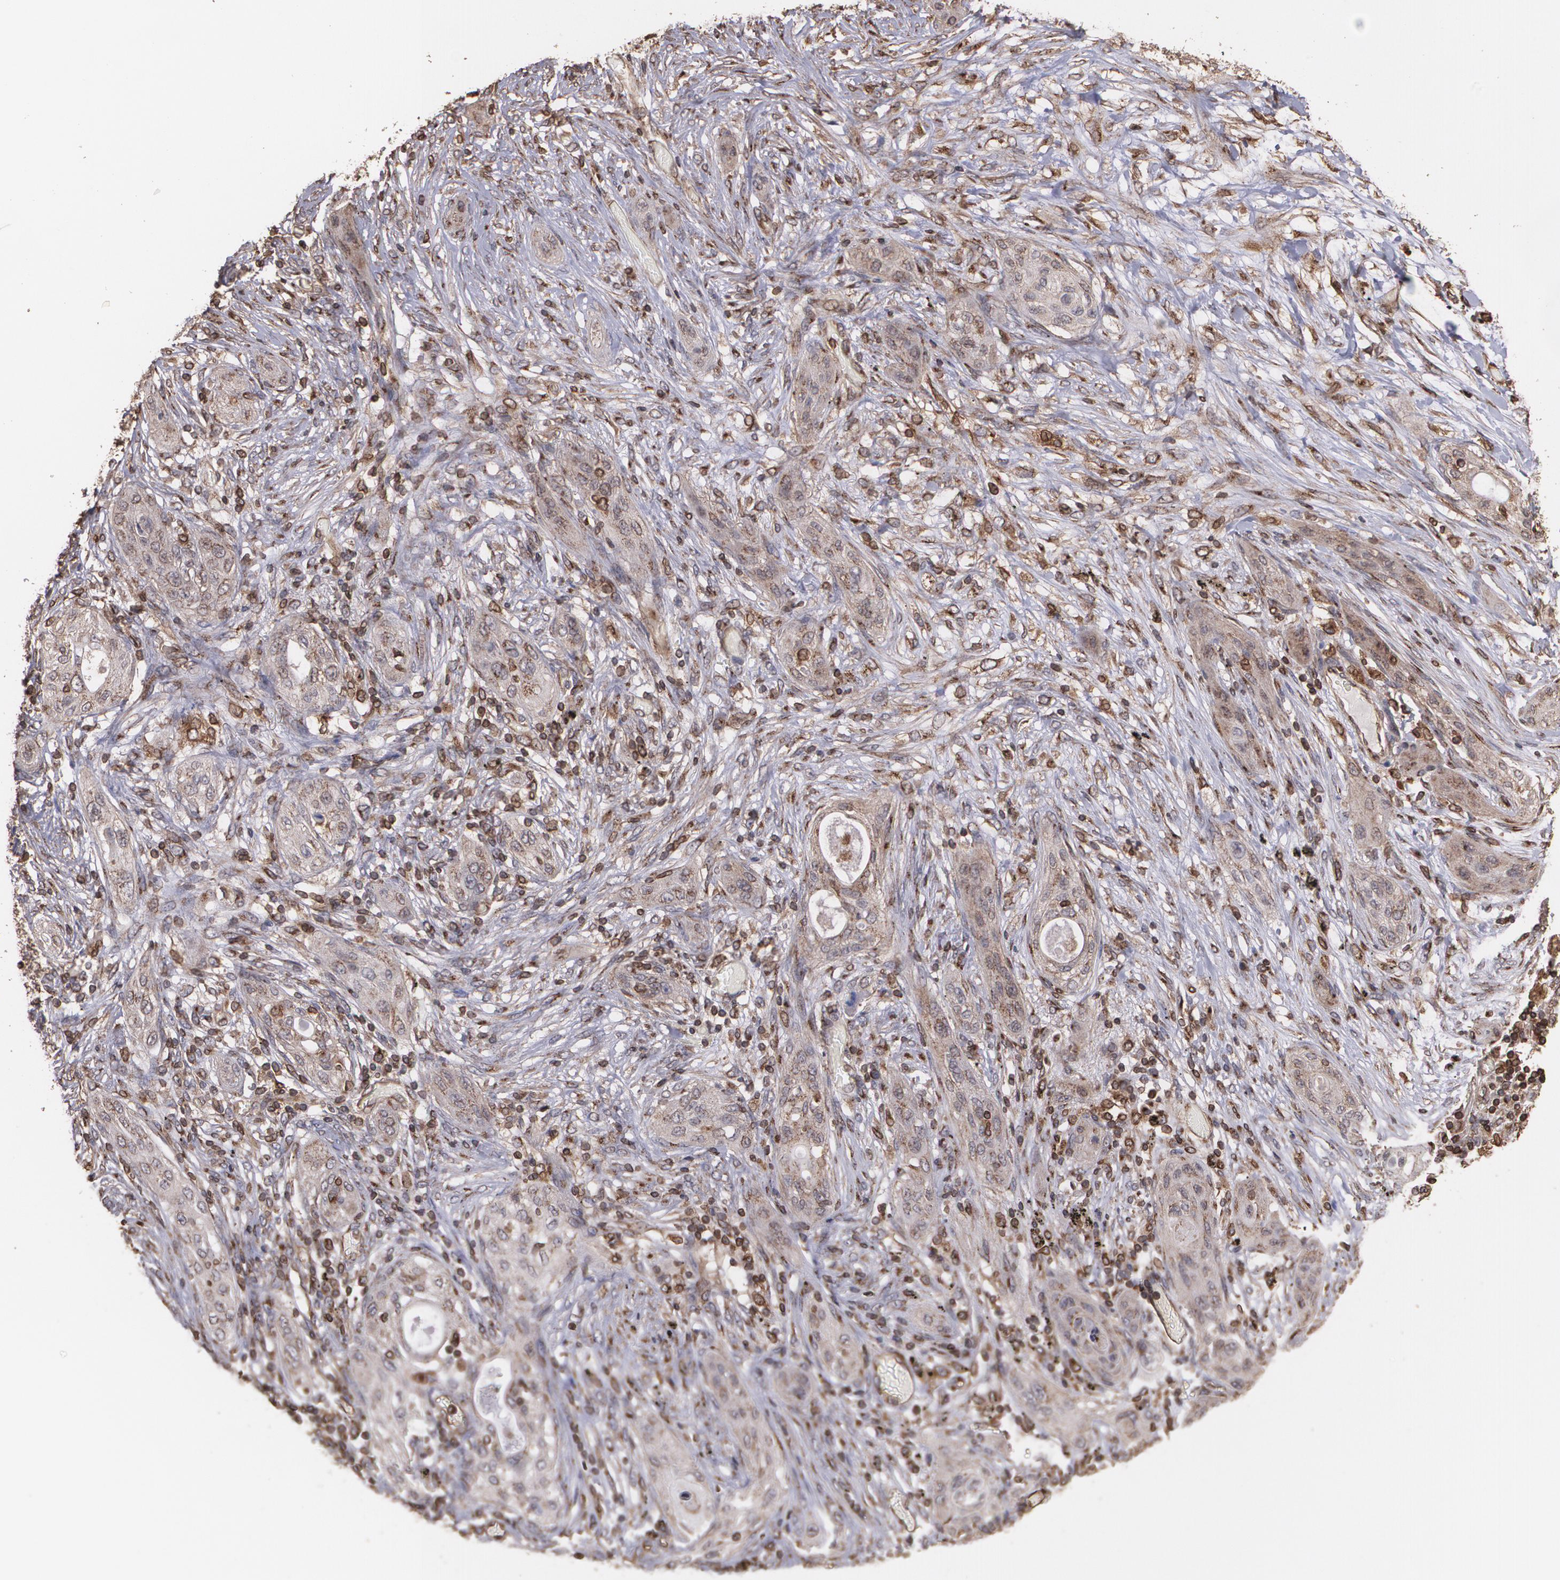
{"staining": {"intensity": "weak", "quantity": "25%-75%", "location": "cytoplasmic/membranous"}, "tissue": "lung cancer", "cell_type": "Tumor cells", "image_type": "cancer", "snomed": [{"axis": "morphology", "description": "Squamous cell carcinoma, NOS"}, {"axis": "topography", "description": "Lung"}], "caption": "A high-resolution micrograph shows IHC staining of lung cancer (squamous cell carcinoma), which displays weak cytoplasmic/membranous staining in about 25%-75% of tumor cells.", "gene": "TRIP11", "patient": {"sex": "female", "age": 47}}